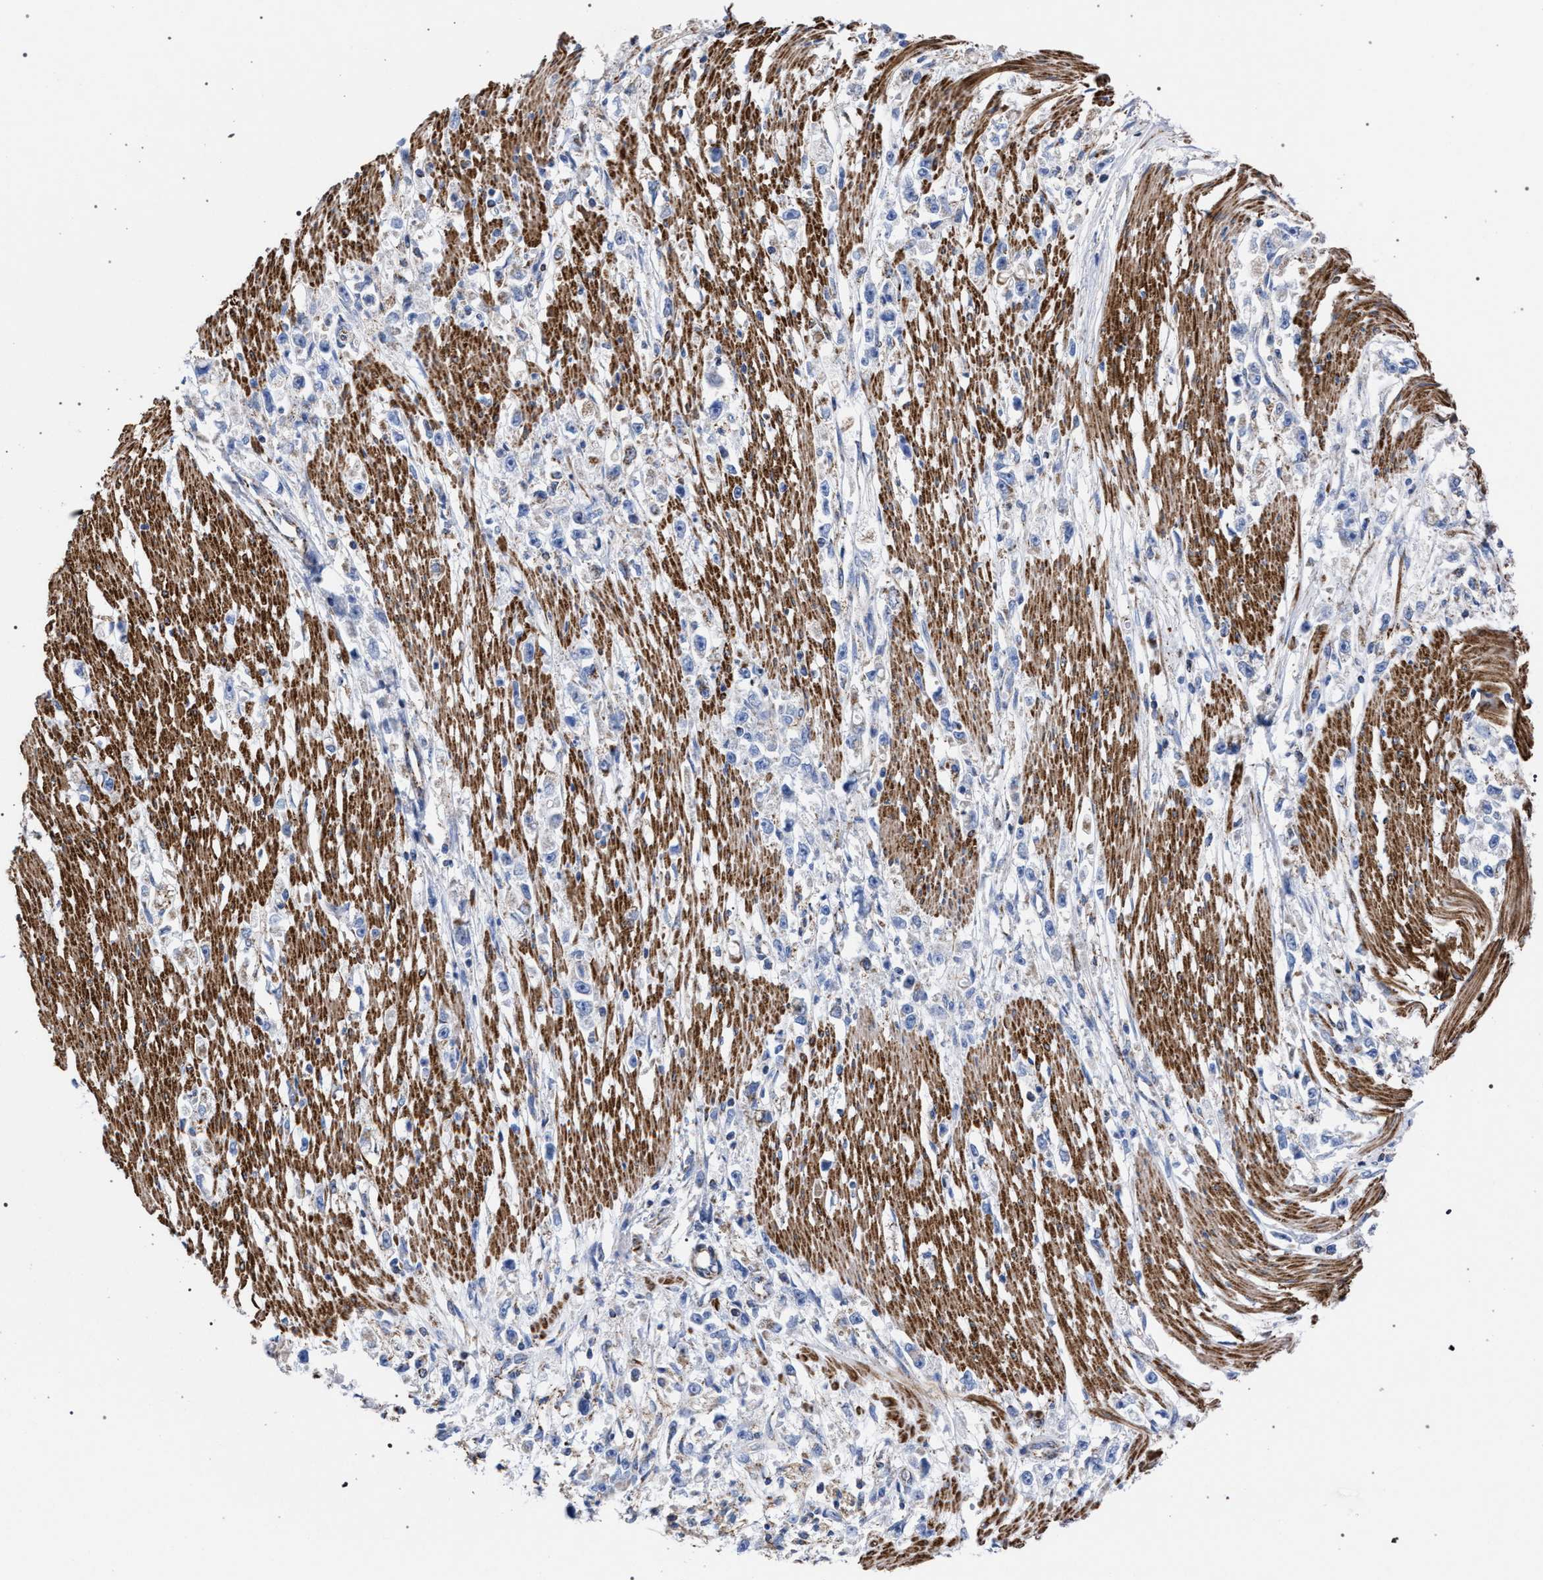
{"staining": {"intensity": "moderate", "quantity": "<25%", "location": "cytoplasmic/membranous"}, "tissue": "stomach cancer", "cell_type": "Tumor cells", "image_type": "cancer", "snomed": [{"axis": "morphology", "description": "Adenocarcinoma, NOS"}, {"axis": "topography", "description": "Stomach"}], "caption": "Stomach cancer (adenocarcinoma) stained for a protein shows moderate cytoplasmic/membranous positivity in tumor cells.", "gene": "ACADS", "patient": {"sex": "female", "age": 59}}